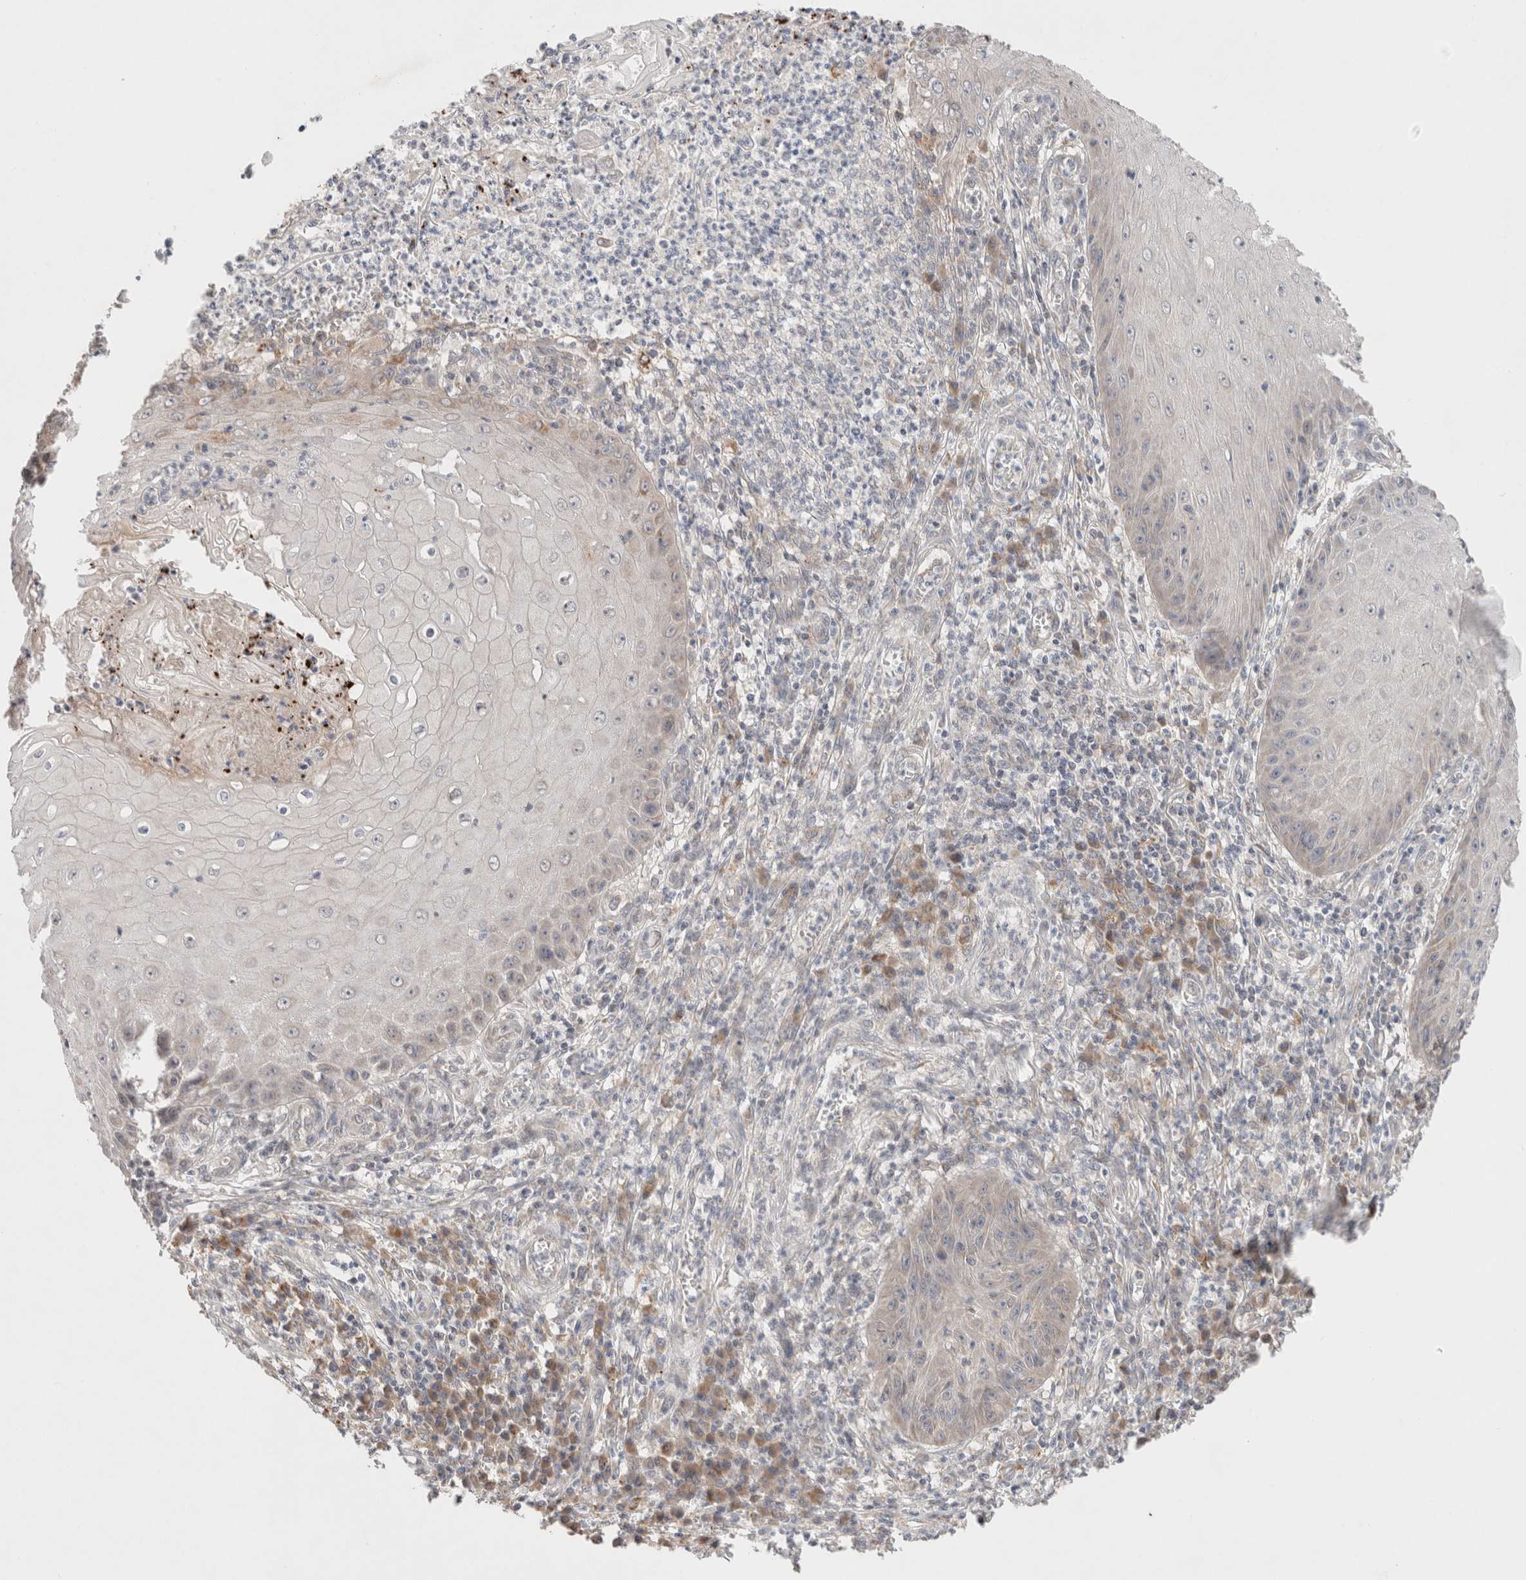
{"staining": {"intensity": "negative", "quantity": "none", "location": "none"}, "tissue": "skin cancer", "cell_type": "Tumor cells", "image_type": "cancer", "snomed": [{"axis": "morphology", "description": "Squamous cell carcinoma, NOS"}, {"axis": "topography", "description": "Skin"}], "caption": "Tumor cells show no significant protein expression in squamous cell carcinoma (skin).", "gene": "ERI3", "patient": {"sex": "female", "age": 73}}